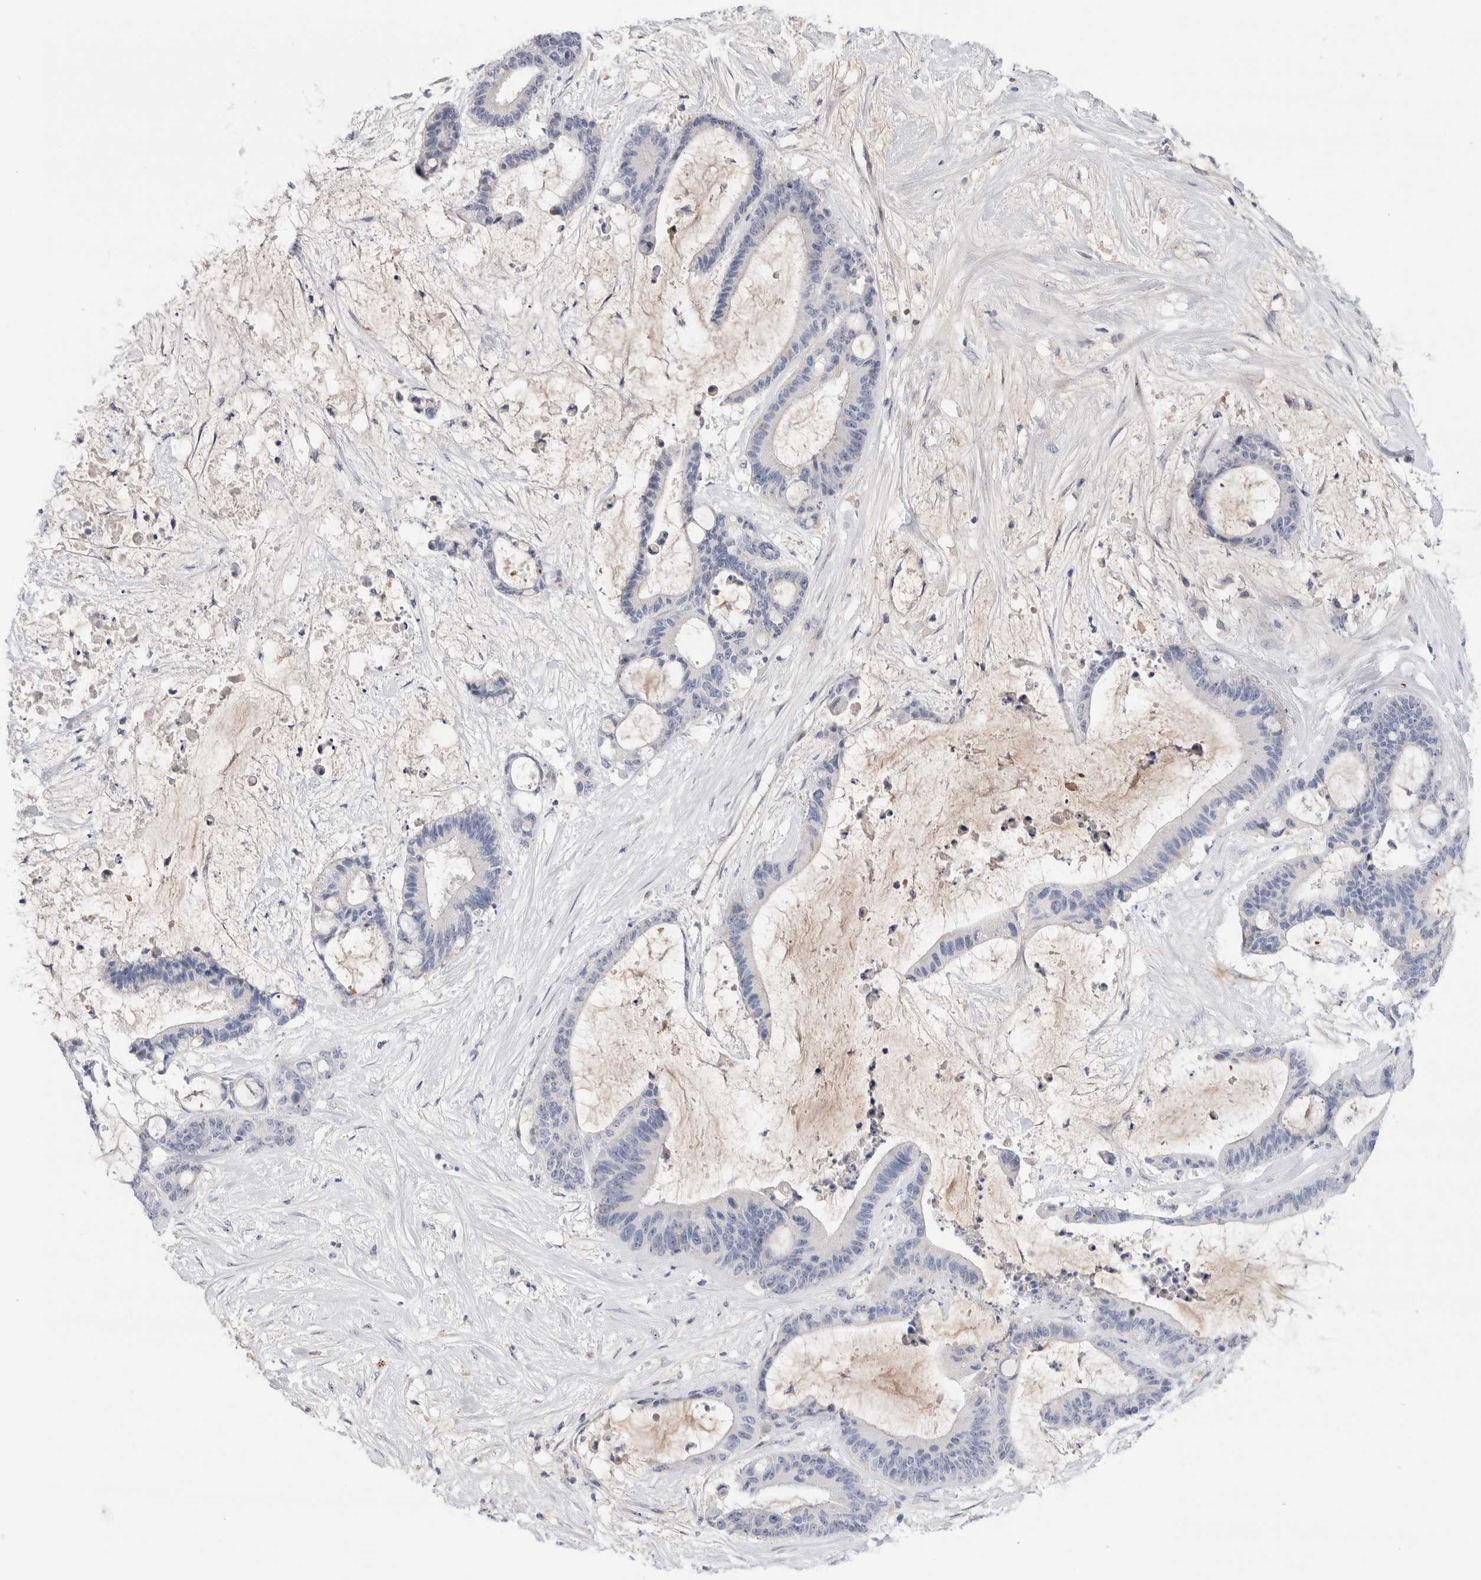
{"staining": {"intensity": "negative", "quantity": "none", "location": "none"}, "tissue": "liver cancer", "cell_type": "Tumor cells", "image_type": "cancer", "snomed": [{"axis": "morphology", "description": "Cholangiocarcinoma"}, {"axis": "topography", "description": "Liver"}], "caption": "This is an immunohistochemistry (IHC) micrograph of human liver cholangiocarcinoma. There is no positivity in tumor cells.", "gene": "ECHDC2", "patient": {"sex": "female", "age": 73}}